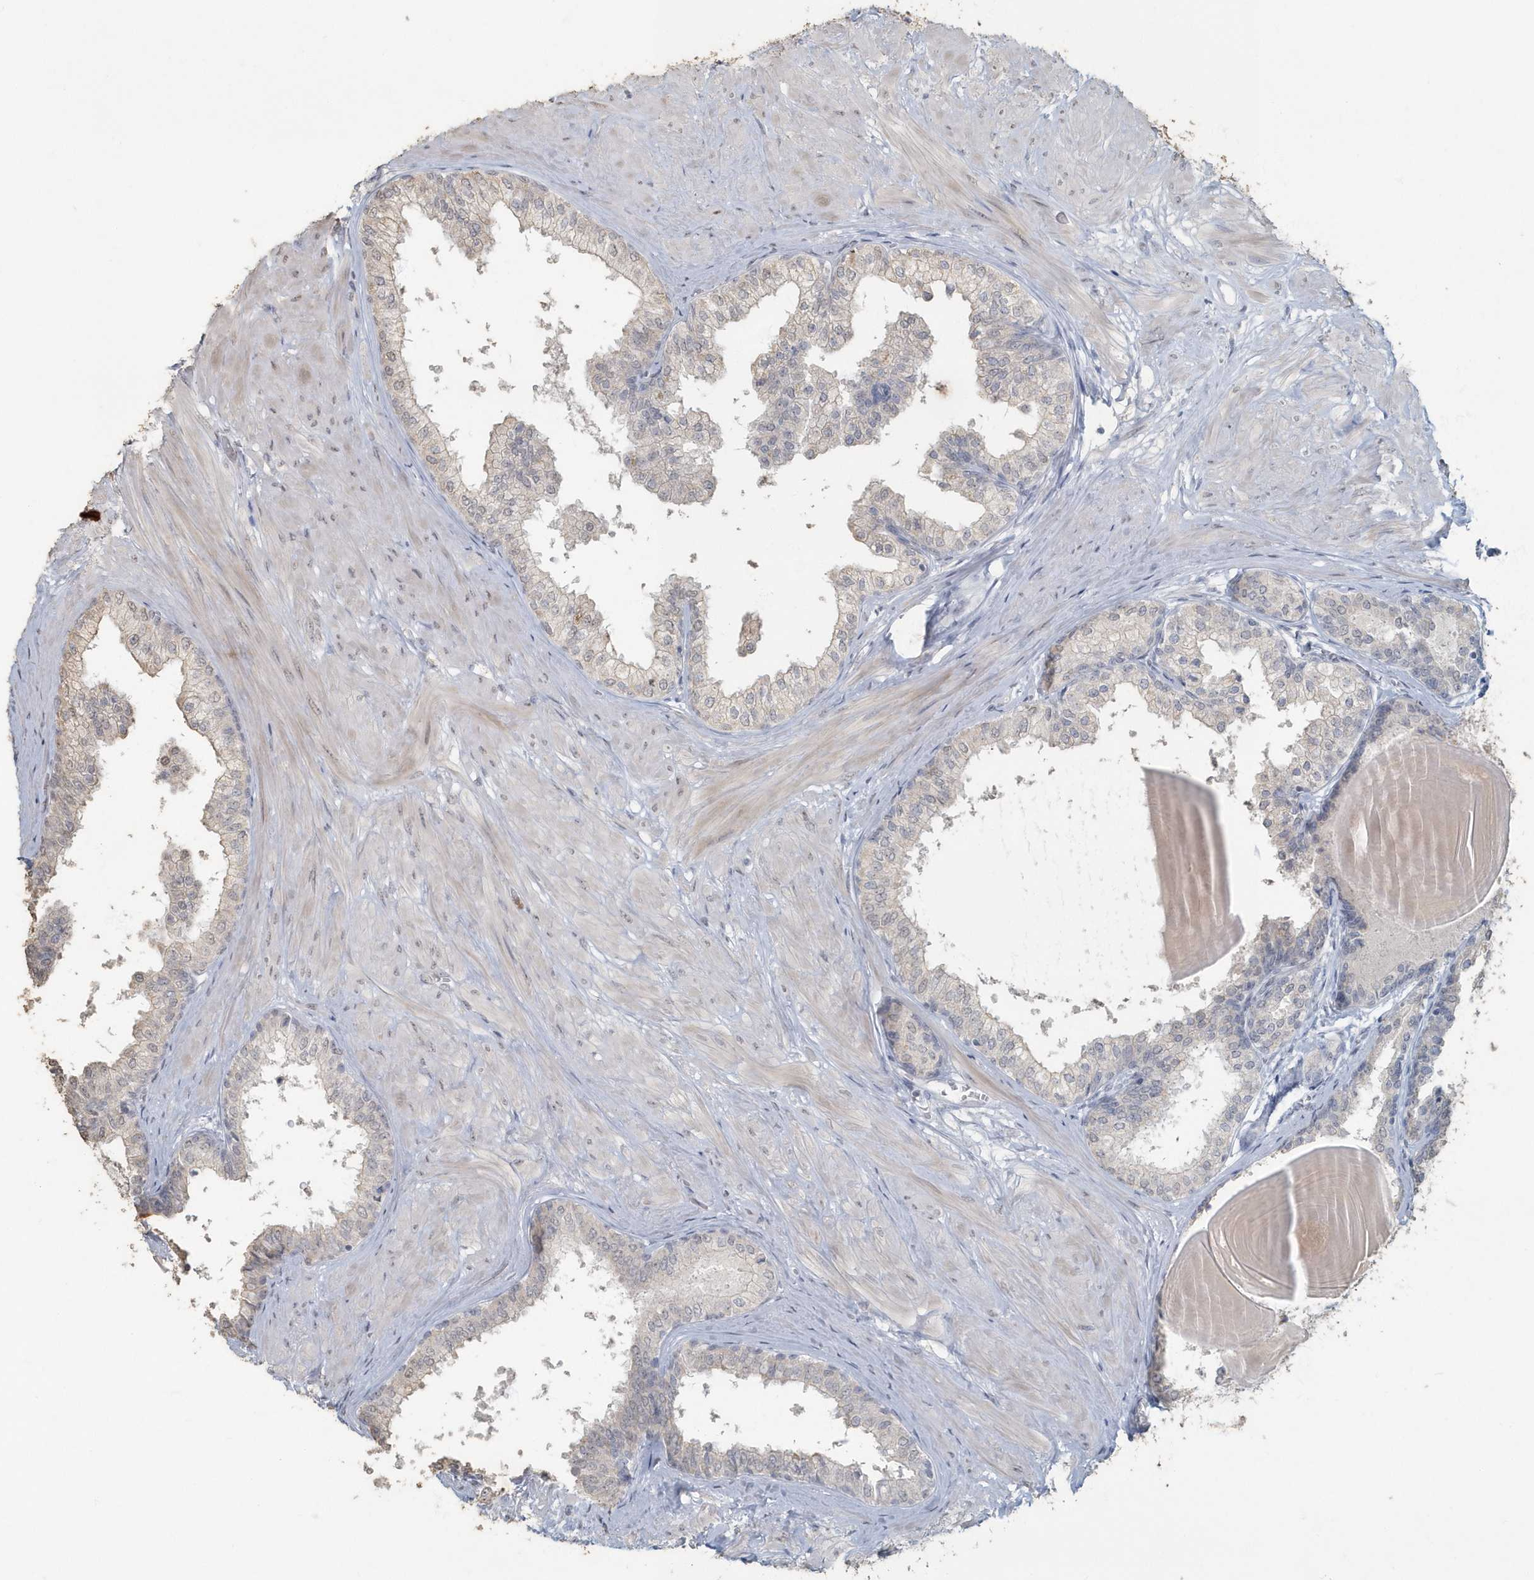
{"staining": {"intensity": "weak", "quantity": "<25%", "location": "nuclear"}, "tissue": "prostate", "cell_type": "Glandular cells", "image_type": "normal", "snomed": [{"axis": "morphology", "description": "Normal tissue, NOS"}, {"axis": "topography", "description": "Prostate"}], "caption": "Prostate was stained to show a protein in brown. There is no significant positivity in glandular cells. (DAB IHC visualized using brightfield microscopy, high magnification).", "gene": "MYOT", "patient": {"sex": "male", "age": 48}}